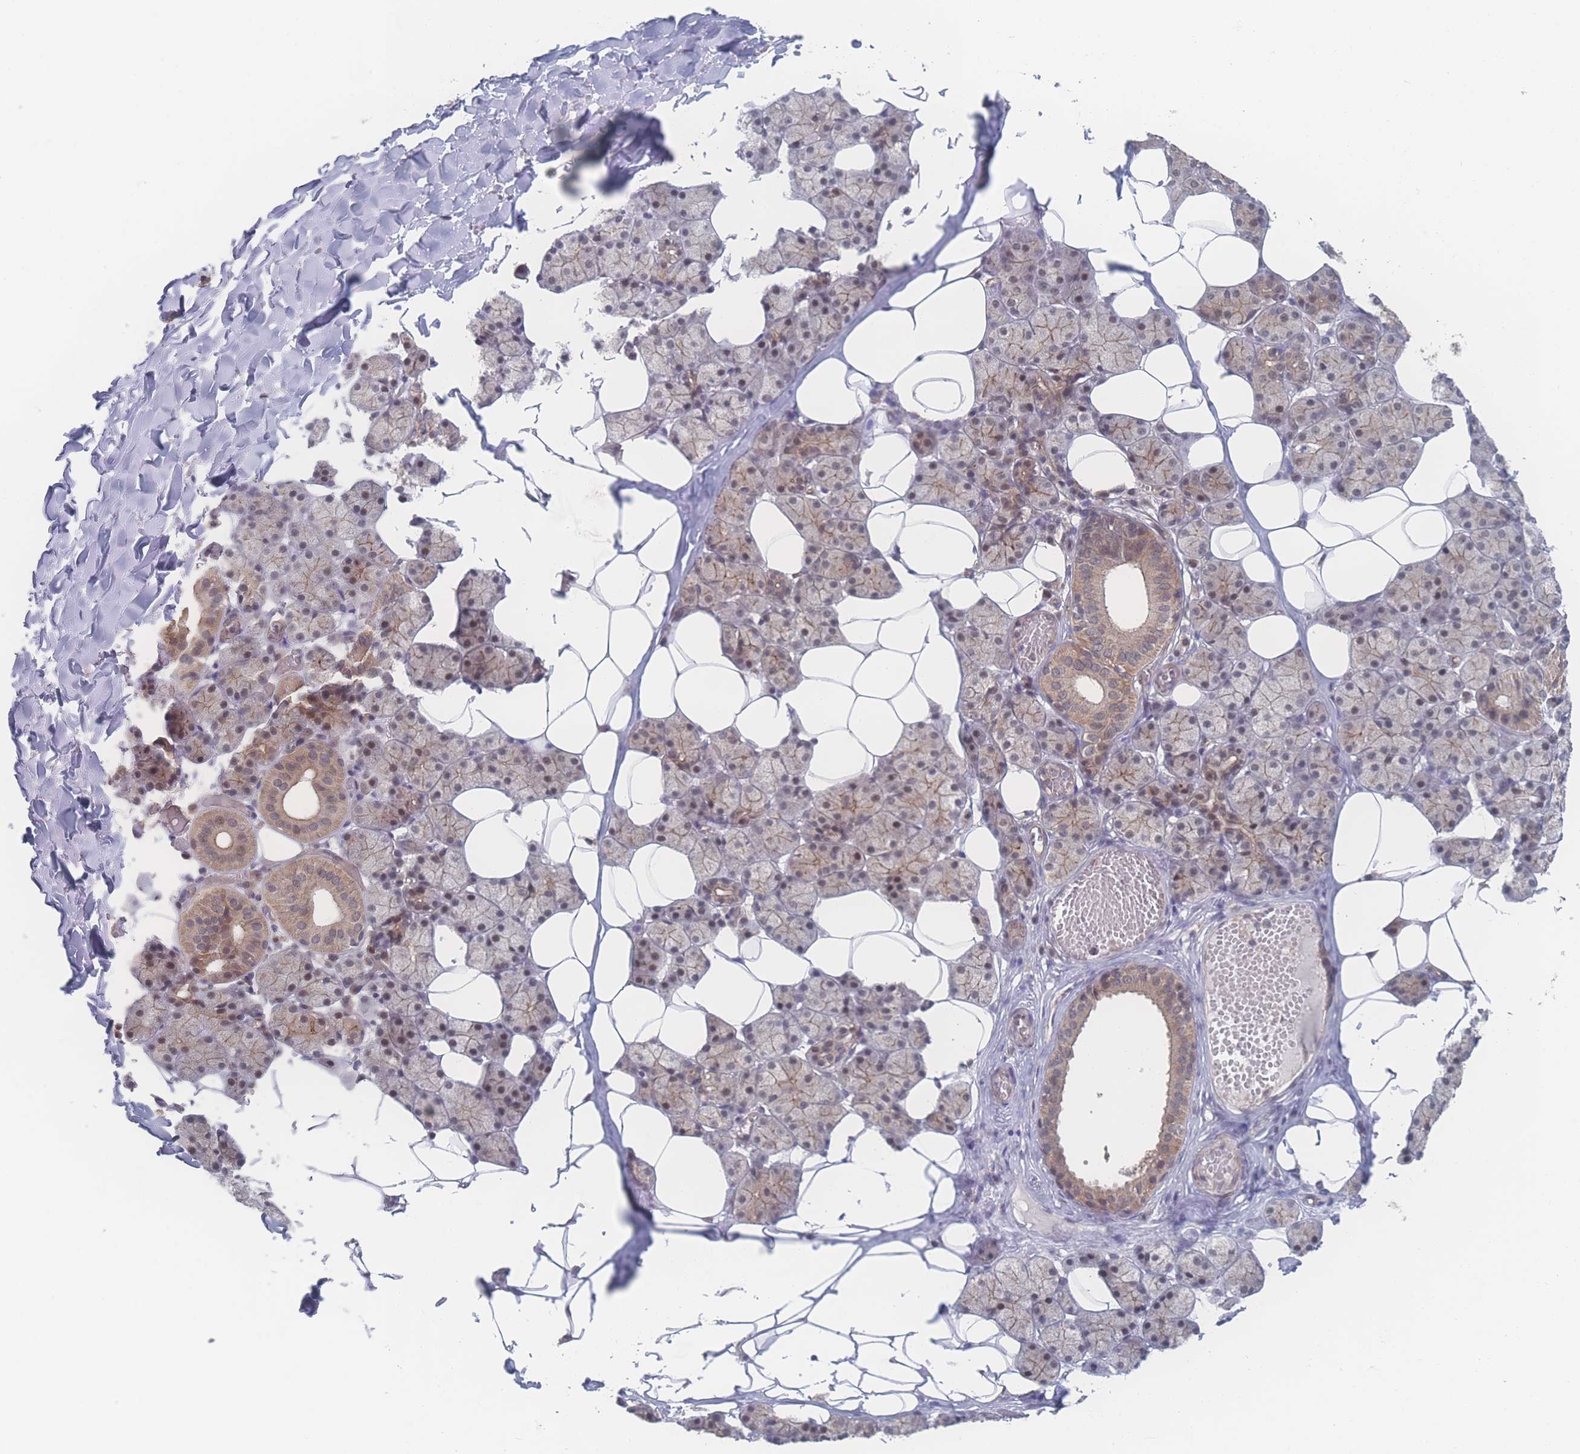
{"staining": {"intensity": "moderate", "quantity": "25%-75%", "location": "cytoplasmic/membranous,nuclear"}, "tissue": "salivary gland", "cell_type": "Glandular cells", "image_type": "normal", "snomed": [{"axis": "morphology", "description": "Normal tissue, NOS"}, {"axis": "topography", "description": "Salivary gland"}], "caption": "High-magnification brightfield microscopy of normal salivary gland stained with DAB (3,3'-diaminobenzidine) (brown) and counterstained with hematoxylin (blue). glandular cells exhibit moderate cytoplasmic/membranous,nuclear positivity is seen in approximately25%-75% of cells.", "gene": "NBEAL1", "patient": {"sex": "female", "age": 33}}